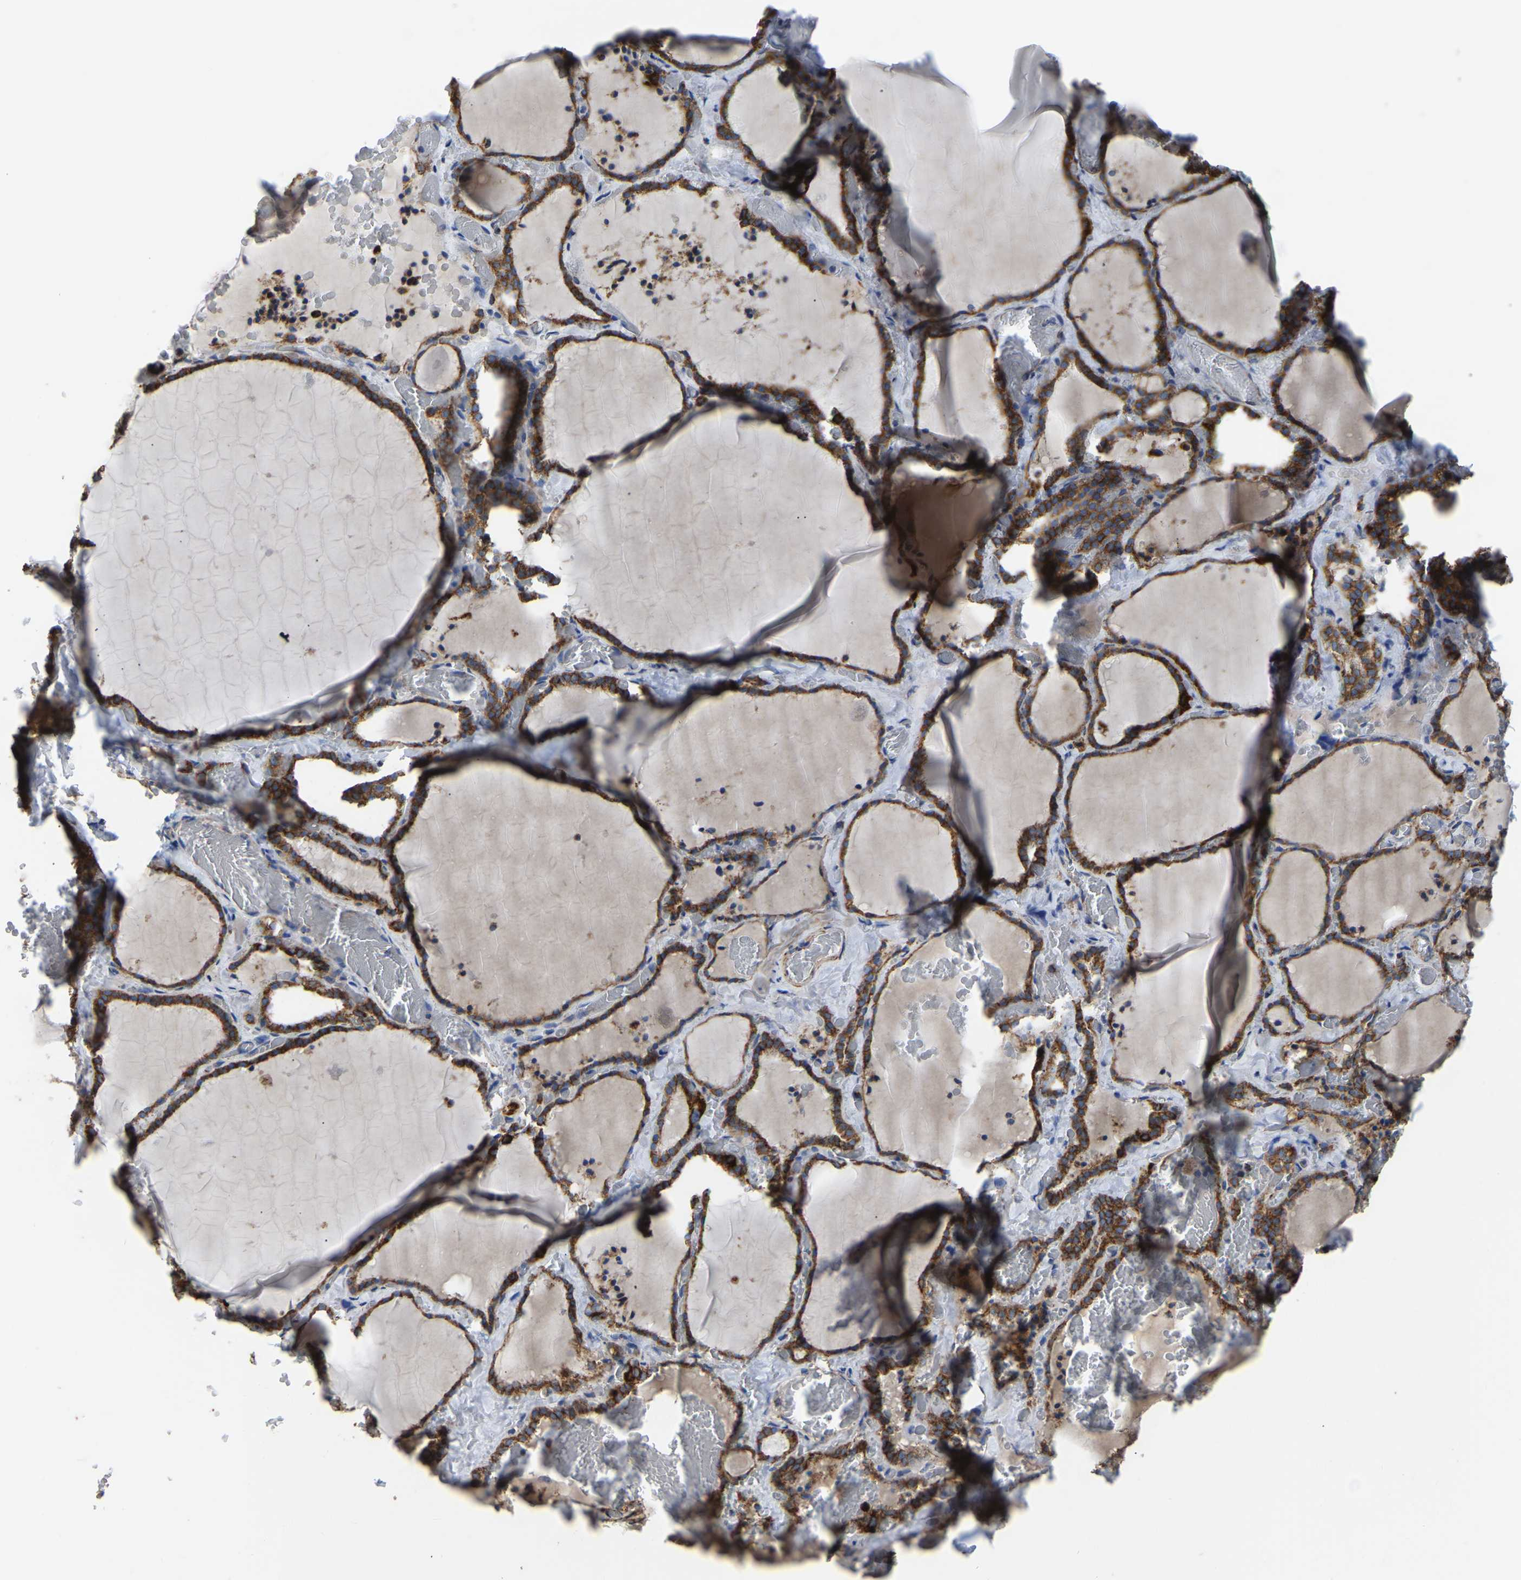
{"staining": {"intensity": "moderate", "quantity": ">75%", "location": "cytoplasmic/membranous"}, "tissue": "thyroid gland", "cell_type": "Glandular cells", "image_type": "normal", "snomed": [{"axis": "morphology", "description": "Normal tissue, NOS"}, {"axis": "topography", "description": "Thyroid gland"}], "caption": "Thyroid gland stained with immunohistochemistry (IHC) reveals moderate cytoplasmic/membranous expression in about >75% of glandular cells.", "gene": "ETFA", "patient": {"sex": "female", "age": 22}}